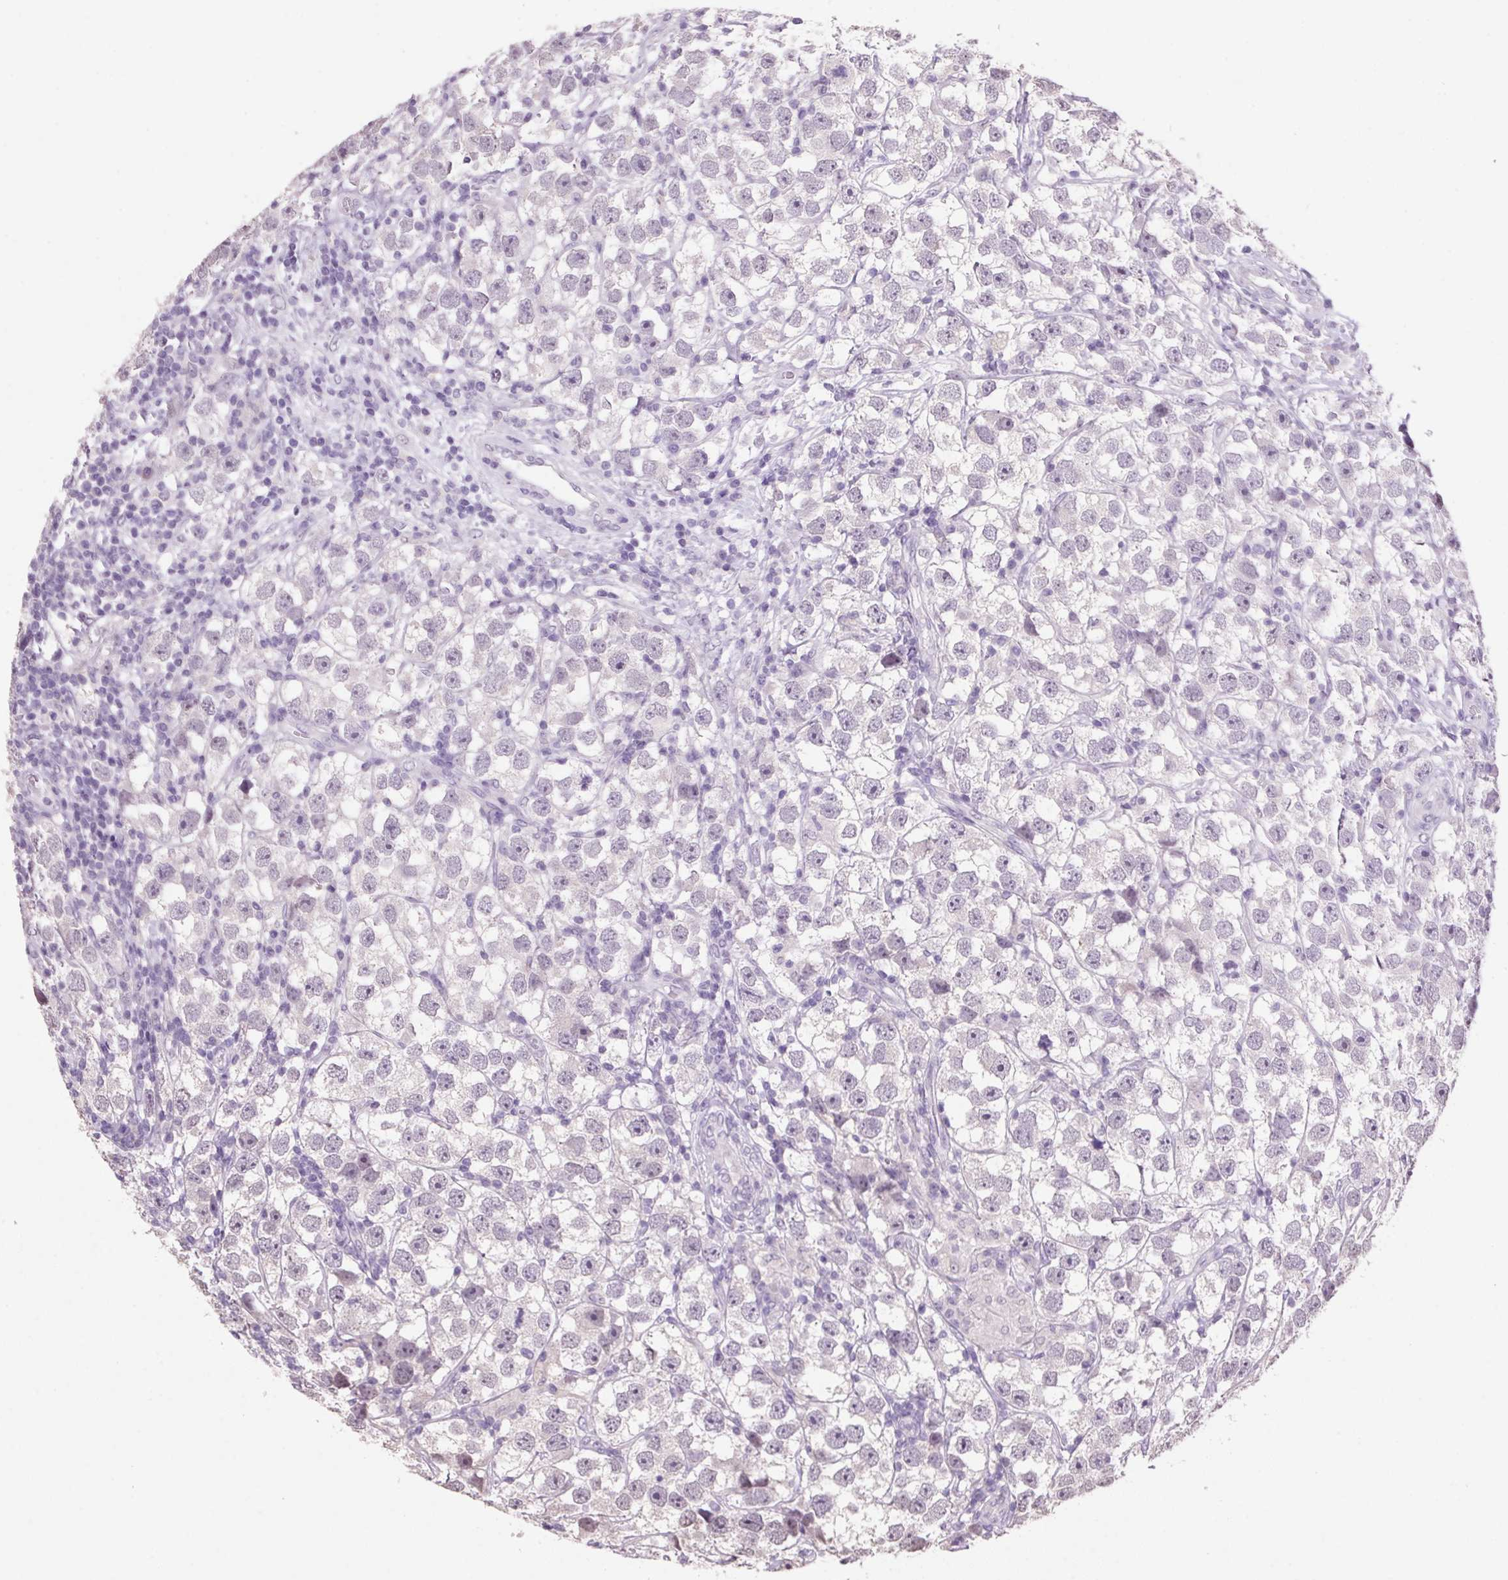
{"staining": {"intensity": "negative", "quantity": "none", "location": "none"}, "tissue": "testis cancer", "cell_type": "Tumor cells", "image_type": "cancer", "snomed": [{"axis": "morphology", "description": "Seminoma, NOS"}, {"axis": "topography", "description": "Testis"}], "caption": "Testis cancer stained for a protein using immunohistochemistry shows no expression tumor cells.", "gene": "VWA3B", "patient": {"sex": "male", "age": 26}}